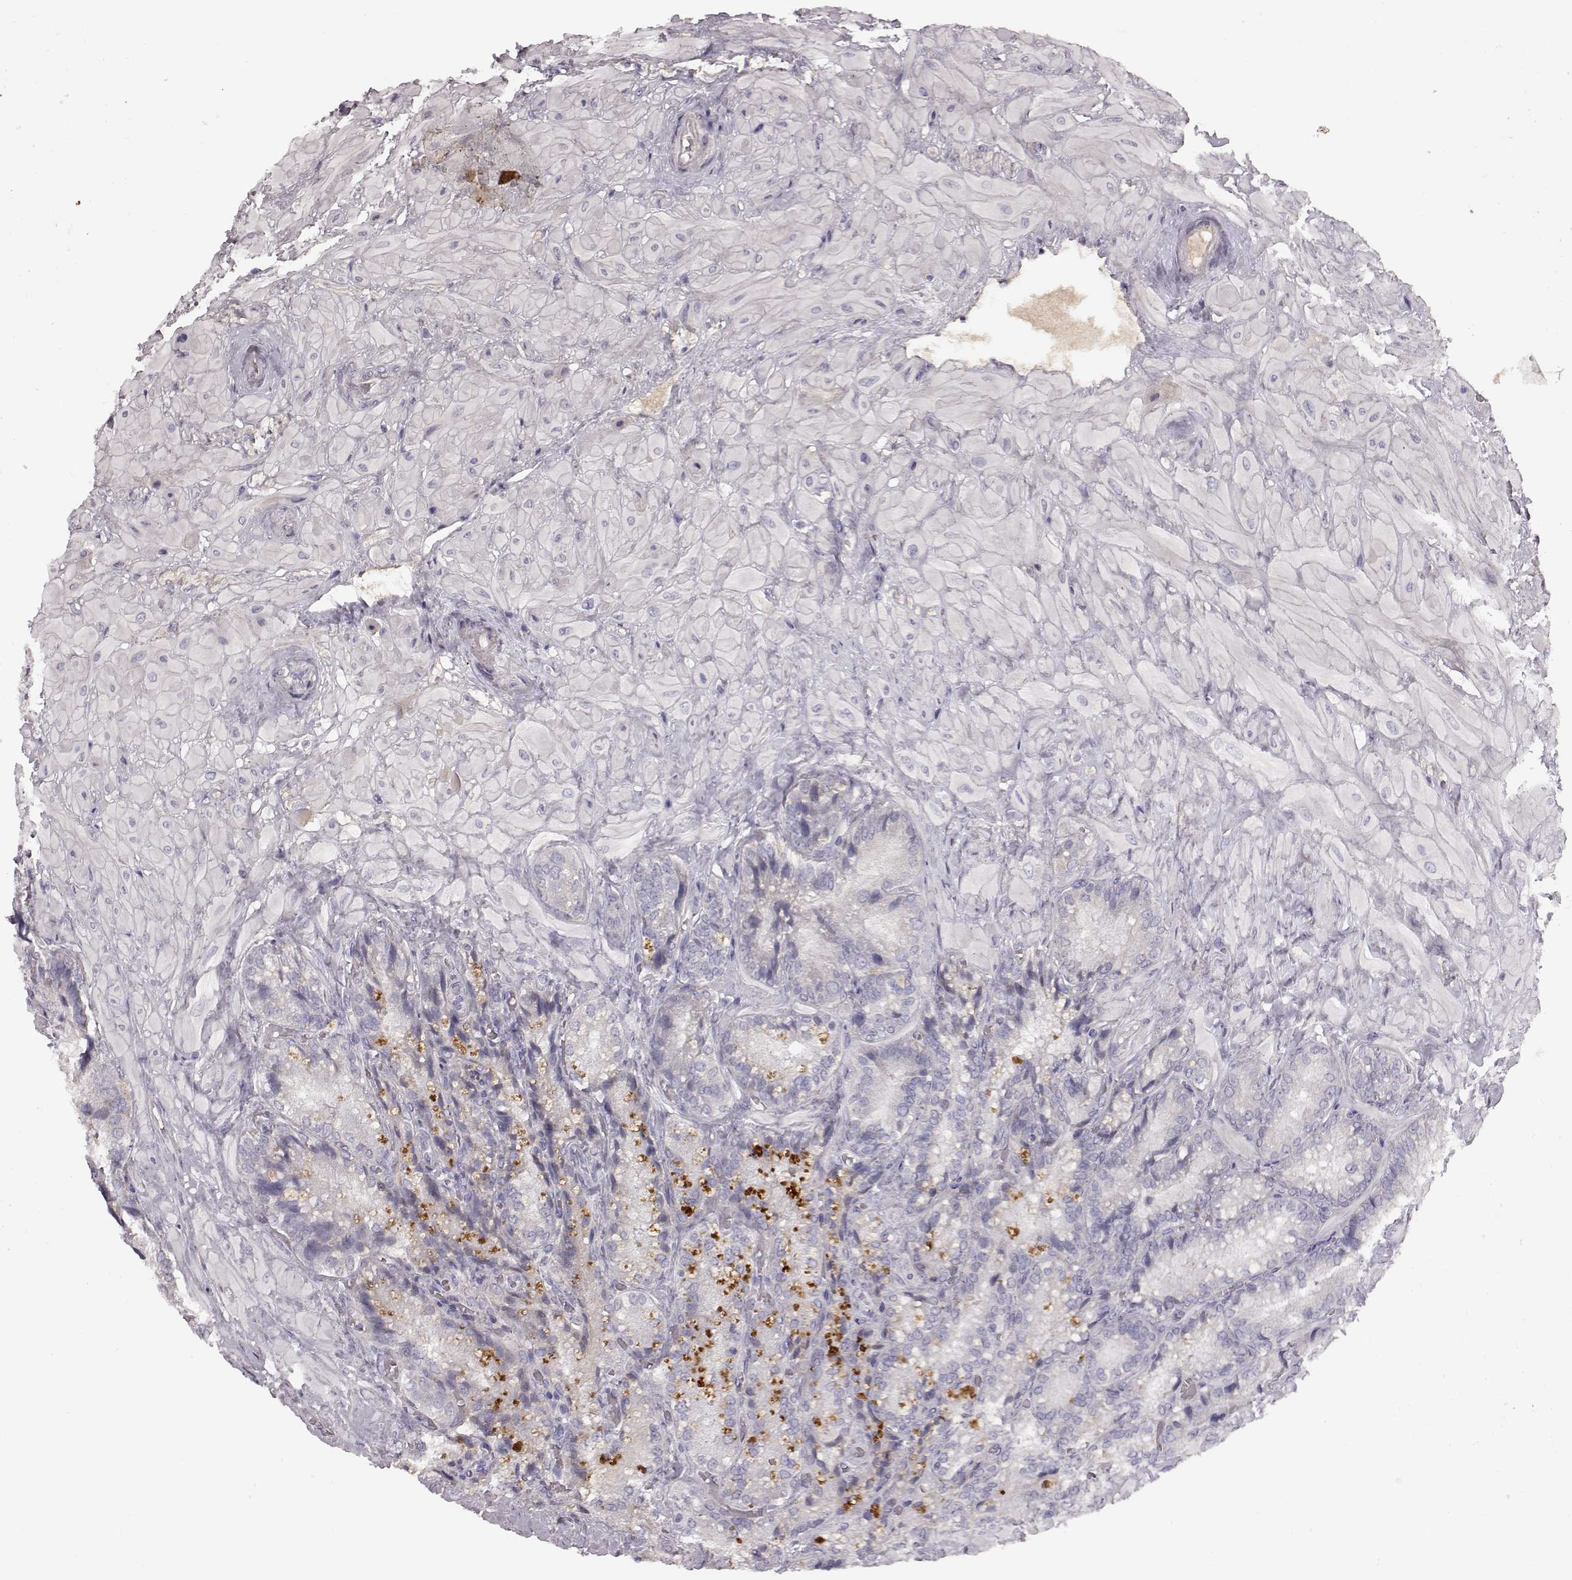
{"staining": {"intensity": "negative", "quantity": "none", "location": "none"}, "tissue": "seminal vesicle", "cell_type": "Glandular cells", "image_type": "normal", "snomed": [{"axis": "morphology", "description": "Normal tissue, NOS"}, {"axis": "topography", "description": "Seminal veicle"}], "caption": "High power microscopy histopathology image of an IHC histopathology image of benign seminal vesicle, revealing no significant positivity in glandular cells.", "gene": "TLX3", "patient": {"sex": "male", "age": 57}}